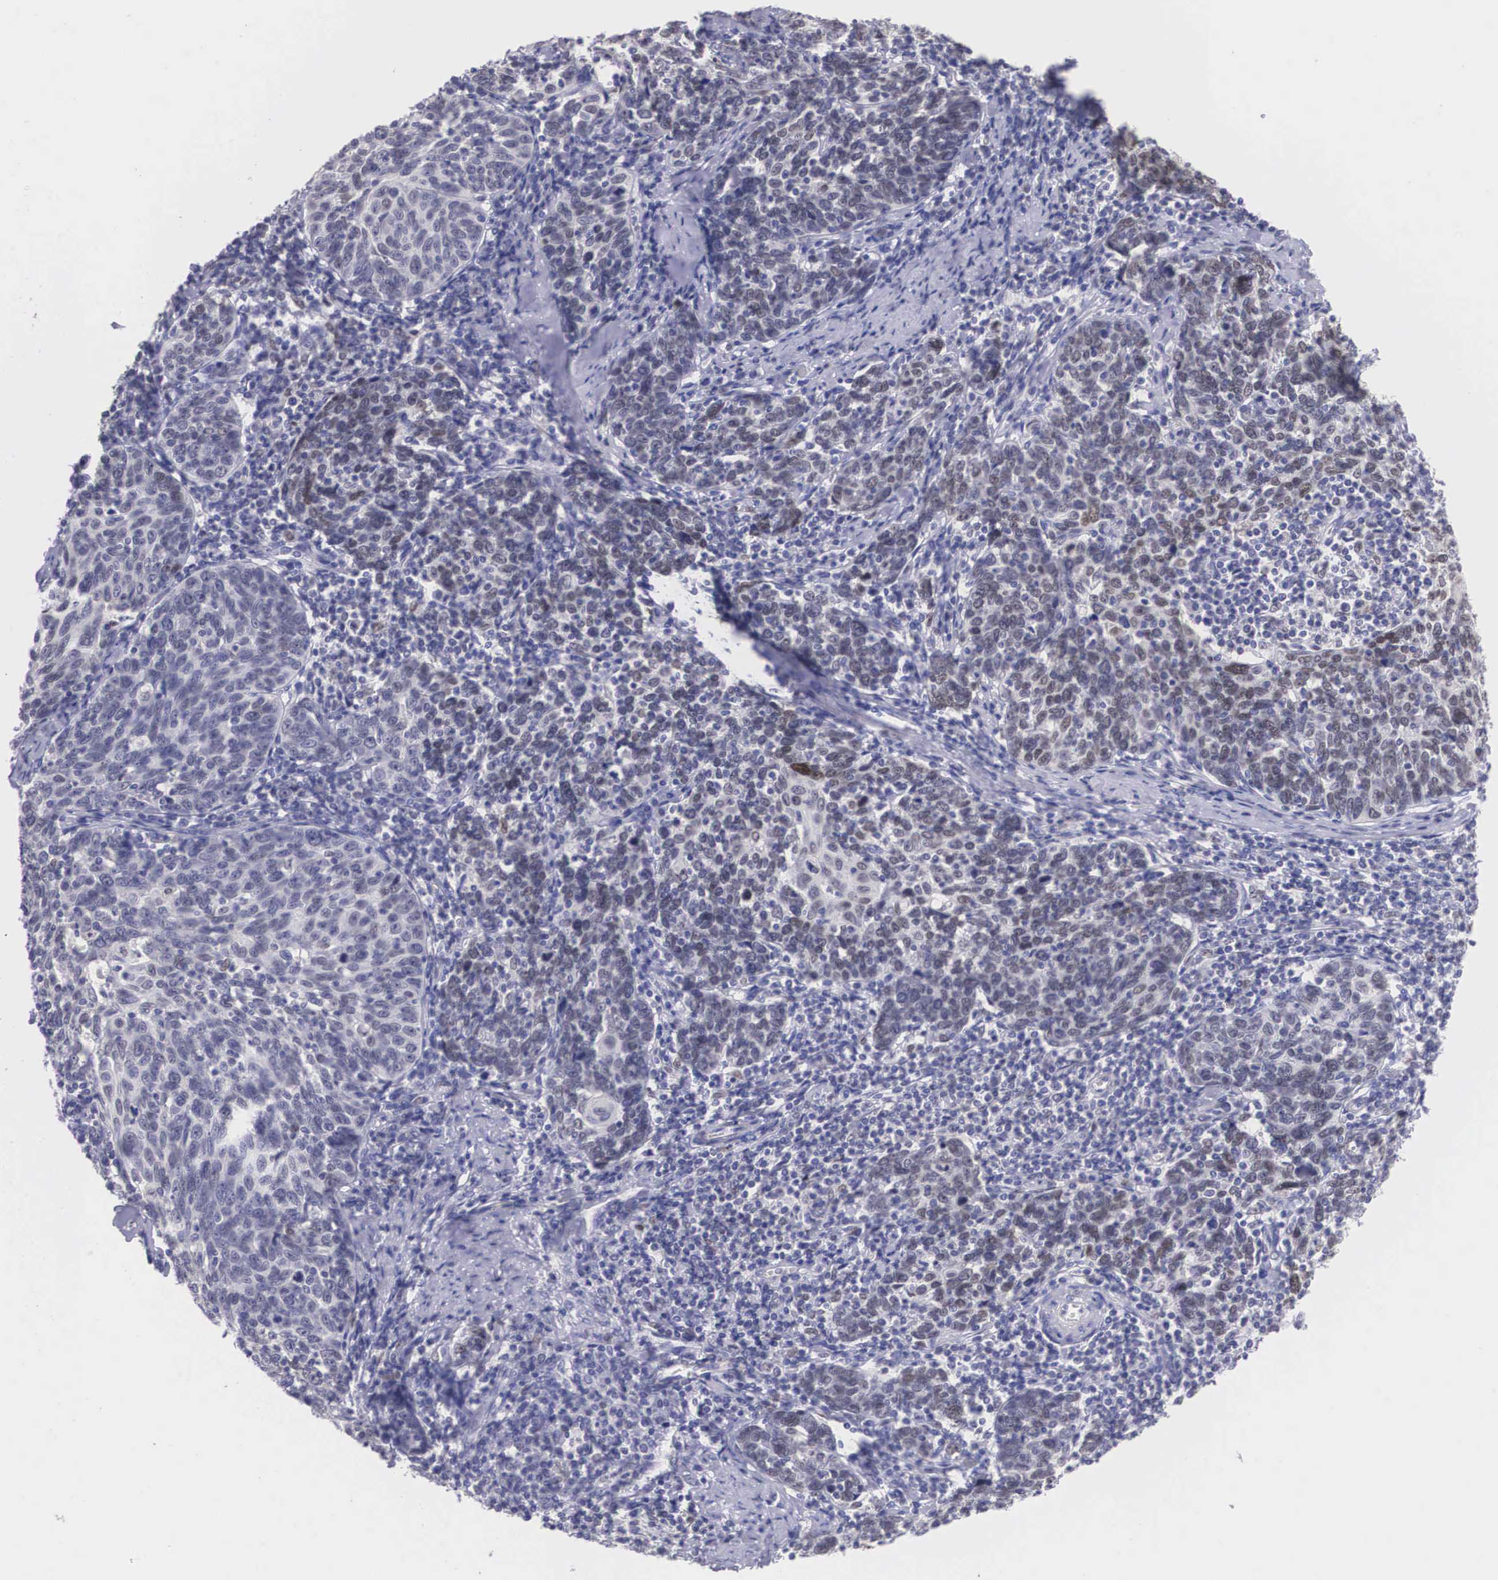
{"staining": {"intensity": "weak", "quantity": "25%-75%", "location": "nuclear"}, "tissue": "cervical cancer", "cell_type": "Tumor cells", "image_type": "cancer", "snomed": [{"axis": "morphology", "description": "Squamous cell carcinoma, NOS"}, {"axis": "topography", "description": "Cervix"}], "caption": "Immunohistochemical staining of human squamous cell carcinoma (cervical) reveals weak nuclear protein positivity in about 25%-75% of tumor cells. The staining was performed using DAB (3,3'-diaminobenzidine), with brown indicating positive protein expression. Nuclei are stained blue with hematoxylin.", "gene": "ETV6", "patient": {"sex": "female", "age": 41}}